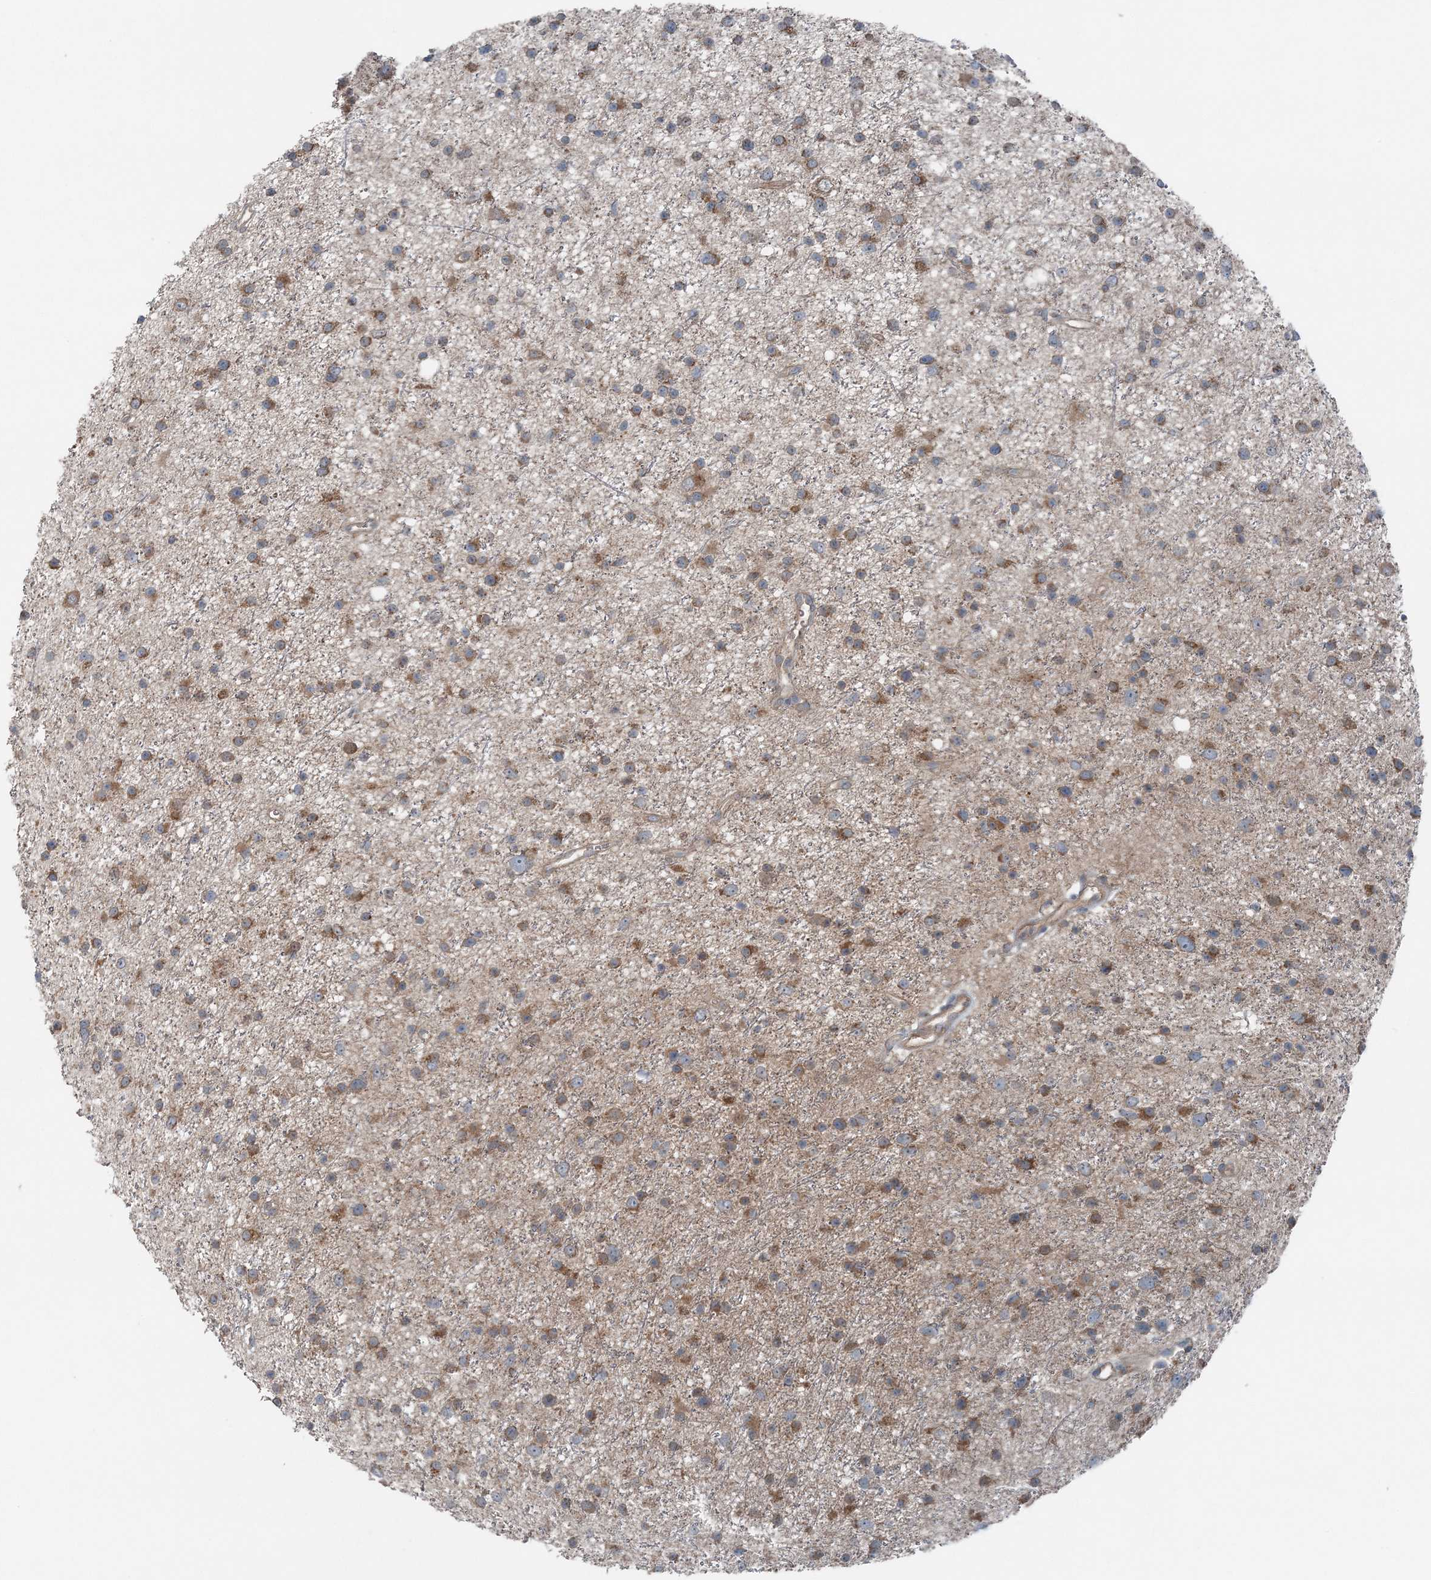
{"staining": {"intensity": "moderate", "quantity": "25%-75%", "location": "cytoplasmic/membranous"}, "tissue": "glioma", "cell_type": "Tumor cells", "image_type": "cancer", "snomed": [{"axis": "morphology", "description": "Glioma, malignant, Low grade"}, {"axis": "topography", "description": "Cerebral cortex"}], "caption": "High-magnification brightfield microscopy of glioma stained with DAB (brown) and counterstained with hematoxylin (blue). tumor cells exhibit moderate cytoplasmic/membranous expression is seen in about25%-75% of cells. (IHC, brightfield microscopy, high magnification).", "gene": "ASNSD1", "patient": {"sex": "female", "age": 39}}